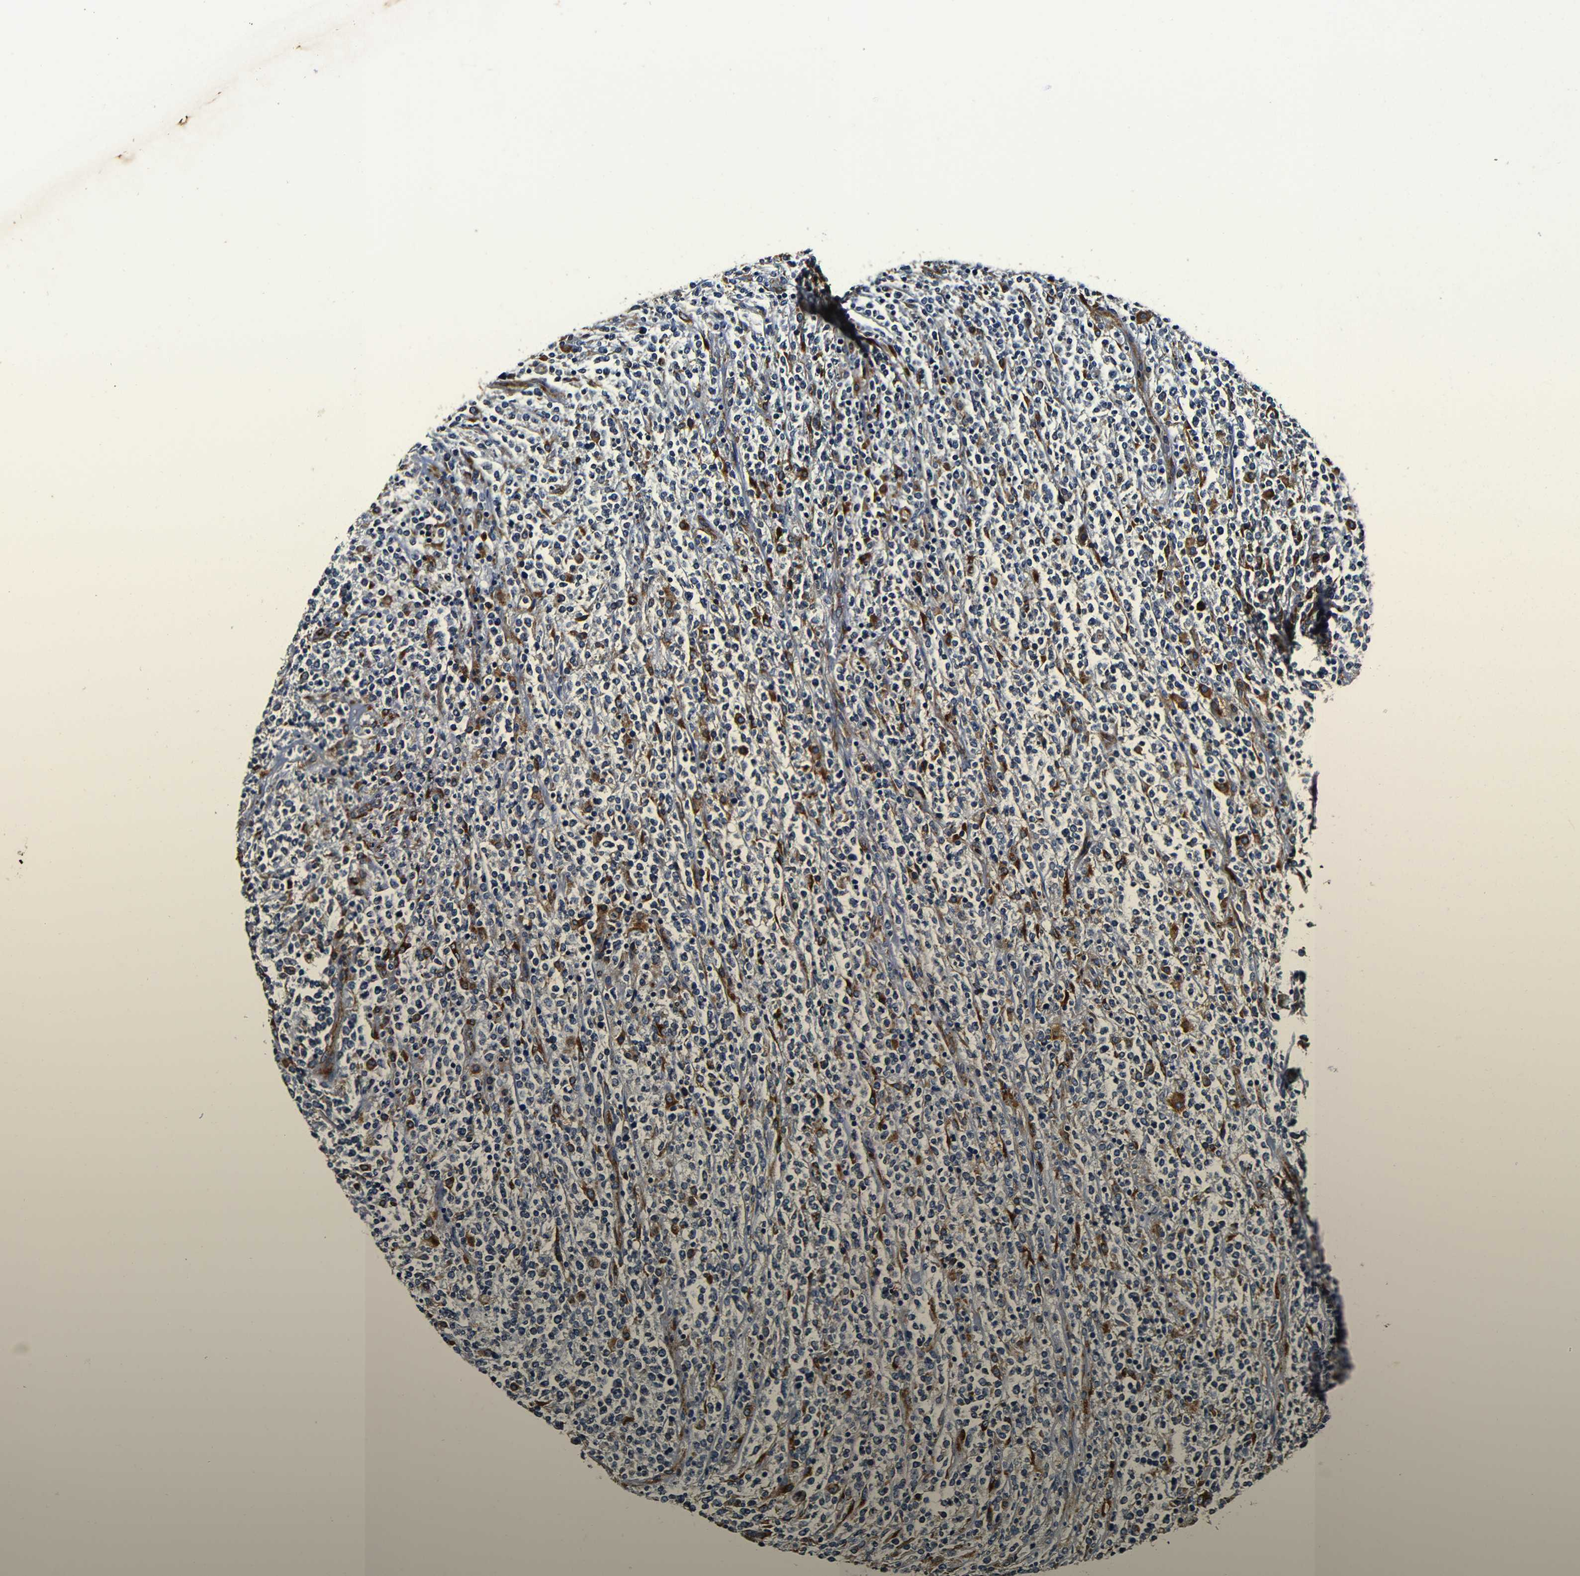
{"staining": {"intensity": "moderate", "quantity": "<25%", "location": "cytoplasmic/membranous"}, "tissue": "lymphoma", "cell_type": "Tumor cells", "image_type": "cancer", "snomed": [{"axis": "morphology", "description": "Malignant lymphoma, non-Hodgkin's type, High grade"}, {"axis": "topography", "description": "Soft tissue"}], "caption": "Approximately <25% of tumor cells in malignant lymphoma, non-Hodgkin's type (high-grade) exhibit moderate cytoplasmic/membranous protein positivity as visualized by brown immunohistochemical staining.", "gene": "RRBP1", "patient": {"sex": "male", "age": 18}}